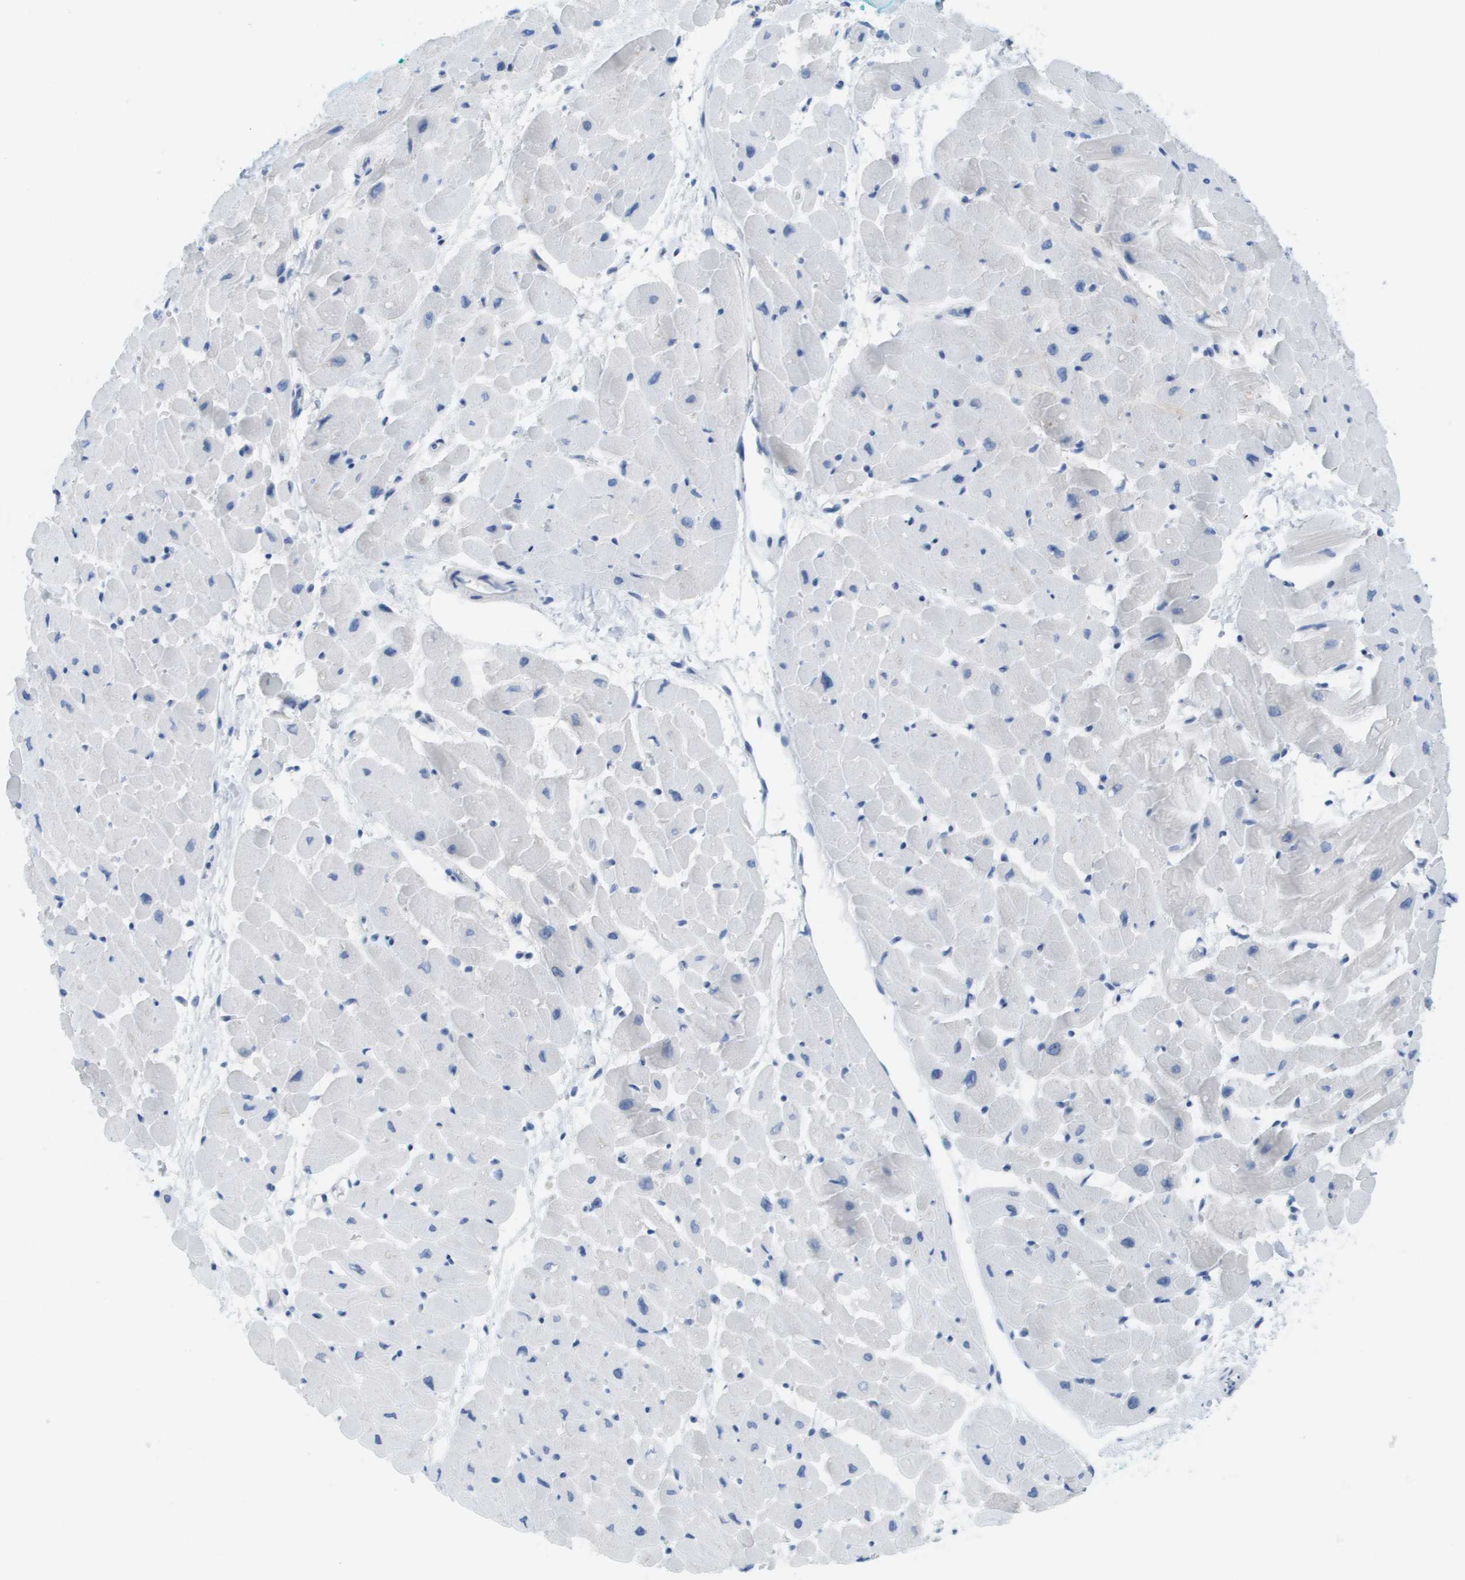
{"staining": {"intensity": "negative", "quantity": "none", "location": "none"}, "tissue": "heart muscle", "cell_type": "Cardiomyocytes", "image_type": "normal", "snomed": [{"axis": "morphology", "description": "Normal tissue, NOS"}, {"axis": "topography", "description": "Heart"}], "caption": "Photomicrograph shows no significant protein expression in cardiomyocytes of unremarkable heart muscle. Brightfield microscopy of immunohistochemistry stained with DAB (3,3'-diaminobenzidine) (brown) and hematoxylin (blue), captured at high magnification.", "gene": "GPR18", "patient": {"sex": "male", "age": 45}}